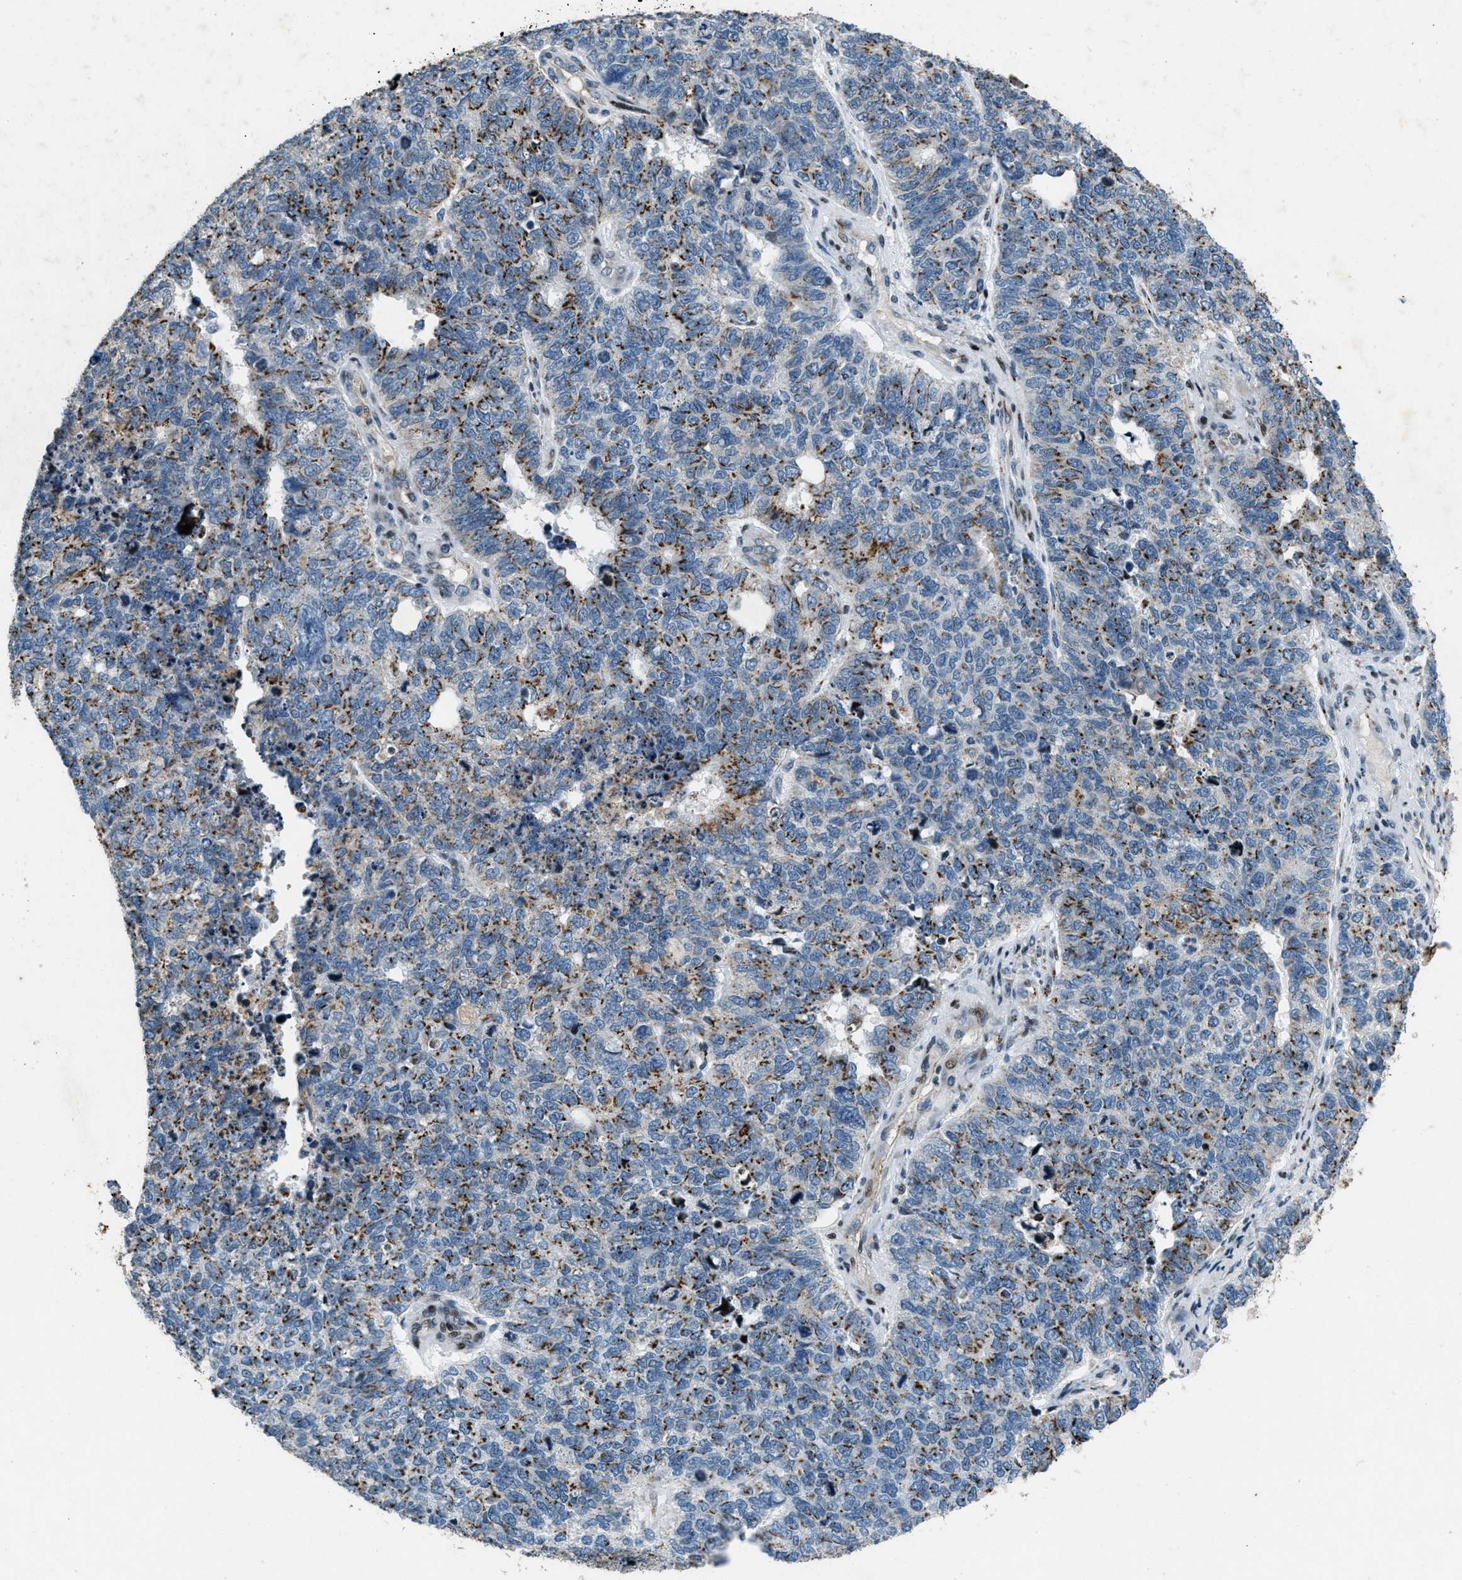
{"staining": {"intensity": "strong", "quantity": "25%-75%", "location": "cytoplasmic/membranous"}, "tissue": "cervical cancer", "cell_type": "Tumor cells", "image_type": "cancer", "snomed": [{"axis": "morphology", "description": "Squamous cell carcinoma, NOS"}, {"axis": "topography", "description": "Cervix"}], "caption": "IHC photomicrograph of cervical cancer stained for a protein (brown), which exhibits high levels of strong cytoplasmic/membranous expression in about 25%-75% of tumor cells.", "gene": "GPC6", "patient": {"sex": "female", "age": 63}}